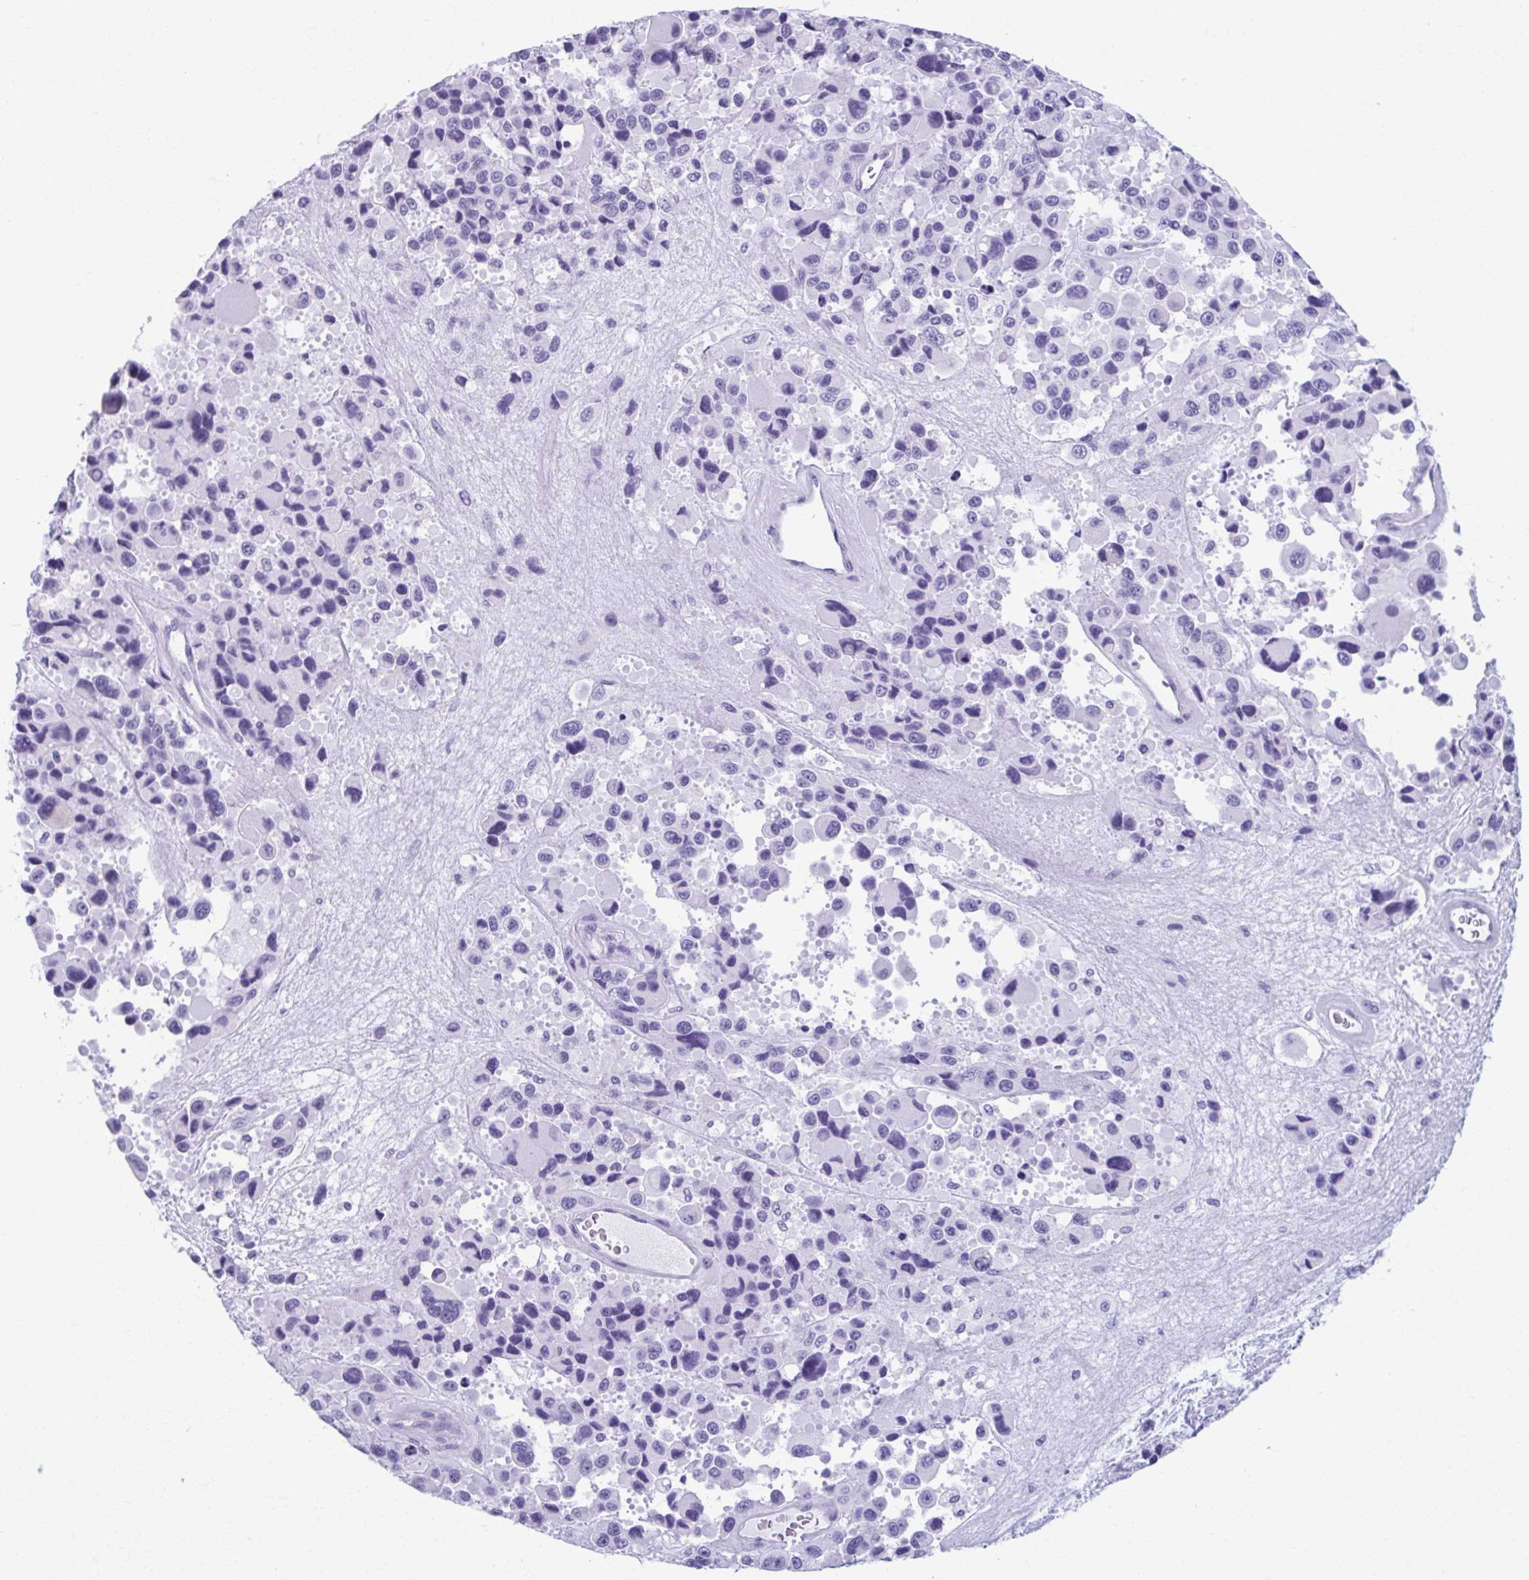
{"staining": {"intensity": "negative", "quantity": "none", "location": "none"}, "tissue": "melanoma", "cell_type": "Tumor cells", "image_type": "cancer", "snomed": [{"axis": "morphology", "description": "Malignant melanoma, Metastatic site"}, {"axis": "topography", "description": "Lymph node"}], "caption": "Immunohistochemistry (IHC) of melanoma exhibits no positivity in tumor cells.", "gene": "MPLKIP", "patient": {"sex": "female", "age": 65}}